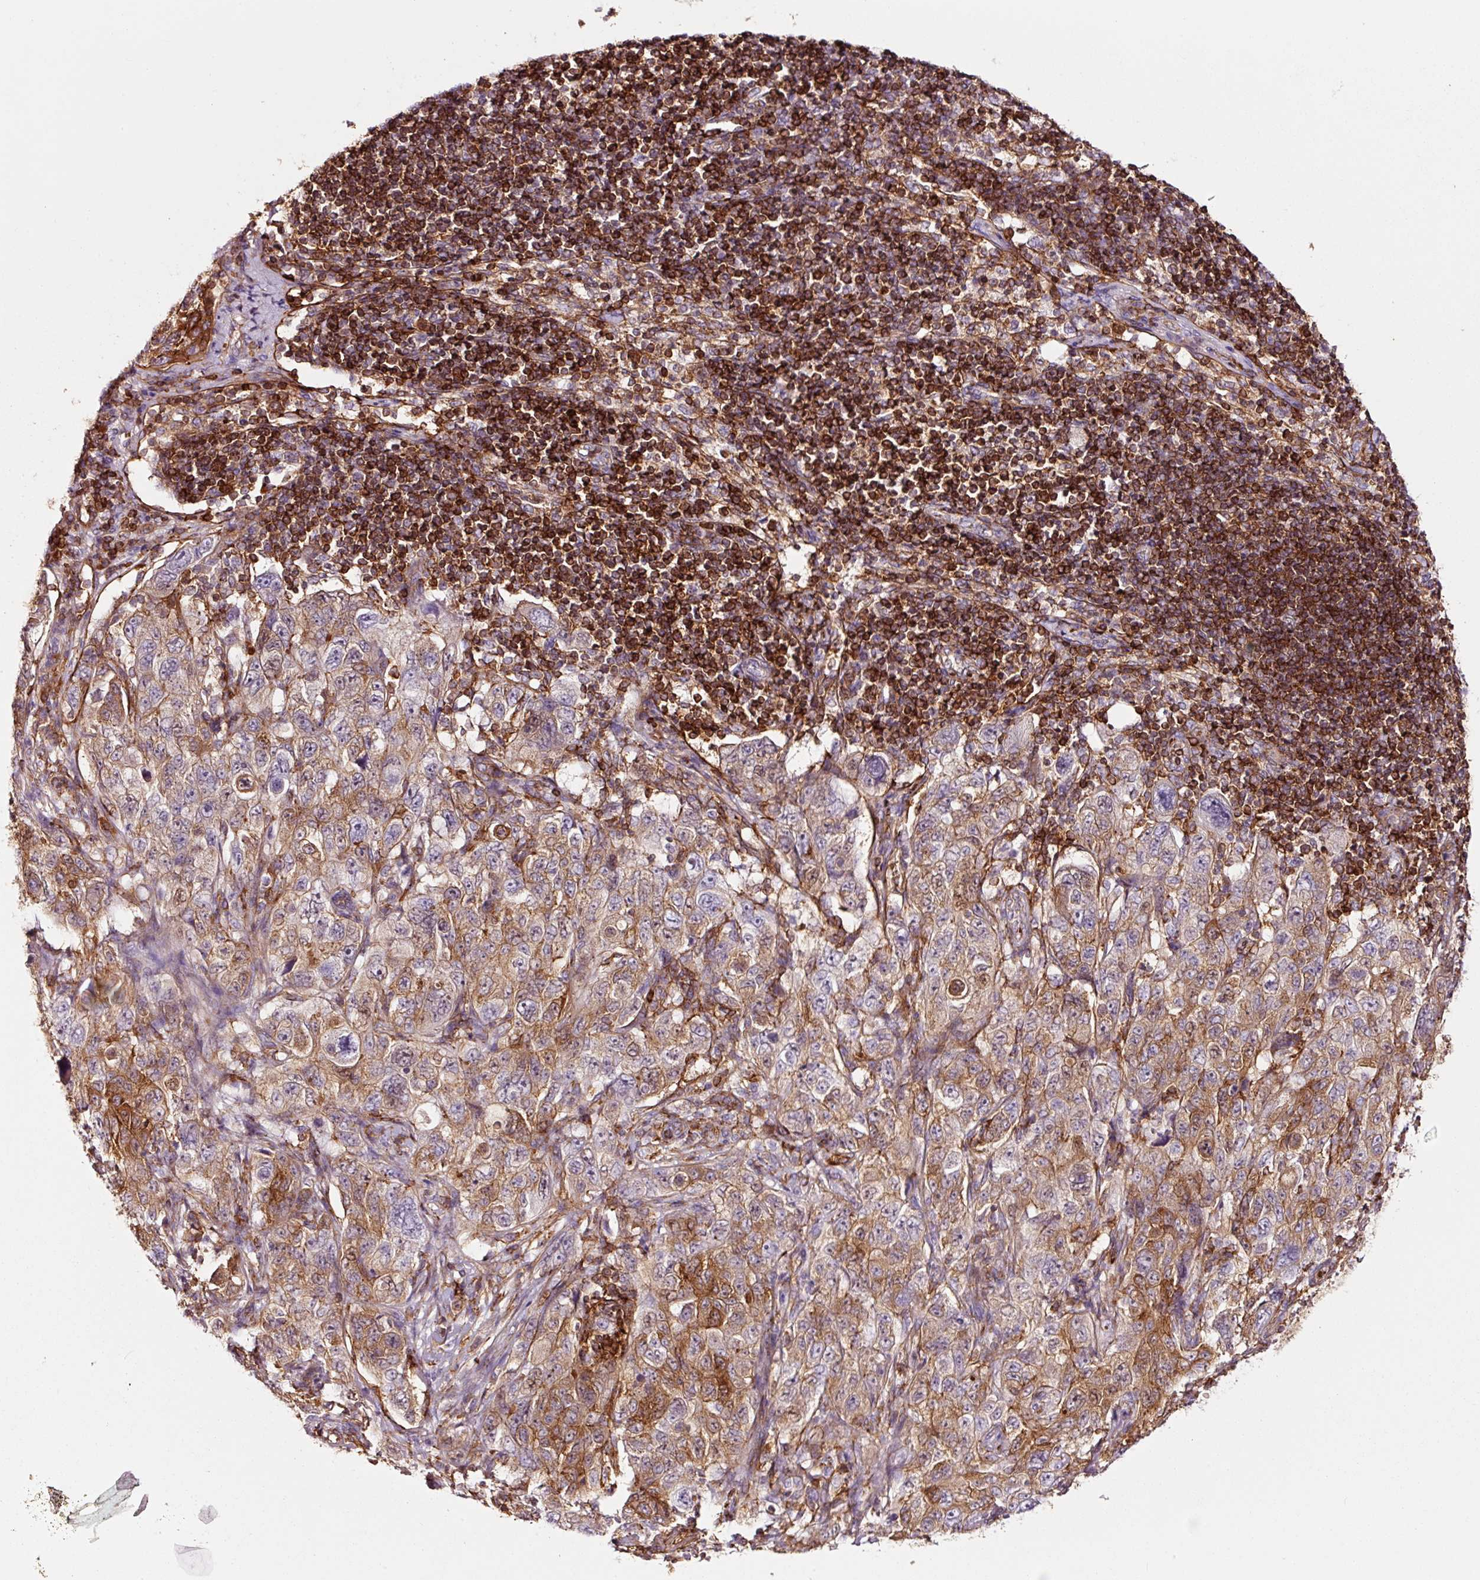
{"staining": {"intensity": "moderate", "quantity": "25%-75%", "location": "cytoplasmic/membranous"}, "tissue": "pancreatic cancer", "cell_type": "Tumor cells", "image_type": "cancer", "snomed": [{"axis": "morphology", "description": "Adenocarcinoma, NOS"}, {"axis": "topography", "description": "Pancreas"}], "caption": "The immunohistochemical stain shows moderate cytoplasmic/membranous positivity in tumor cells of pancreatic cancer (adenocarcinoma) tissue.", "gene": "ADD3", "patient": {"sex": "male", "age": 68}}